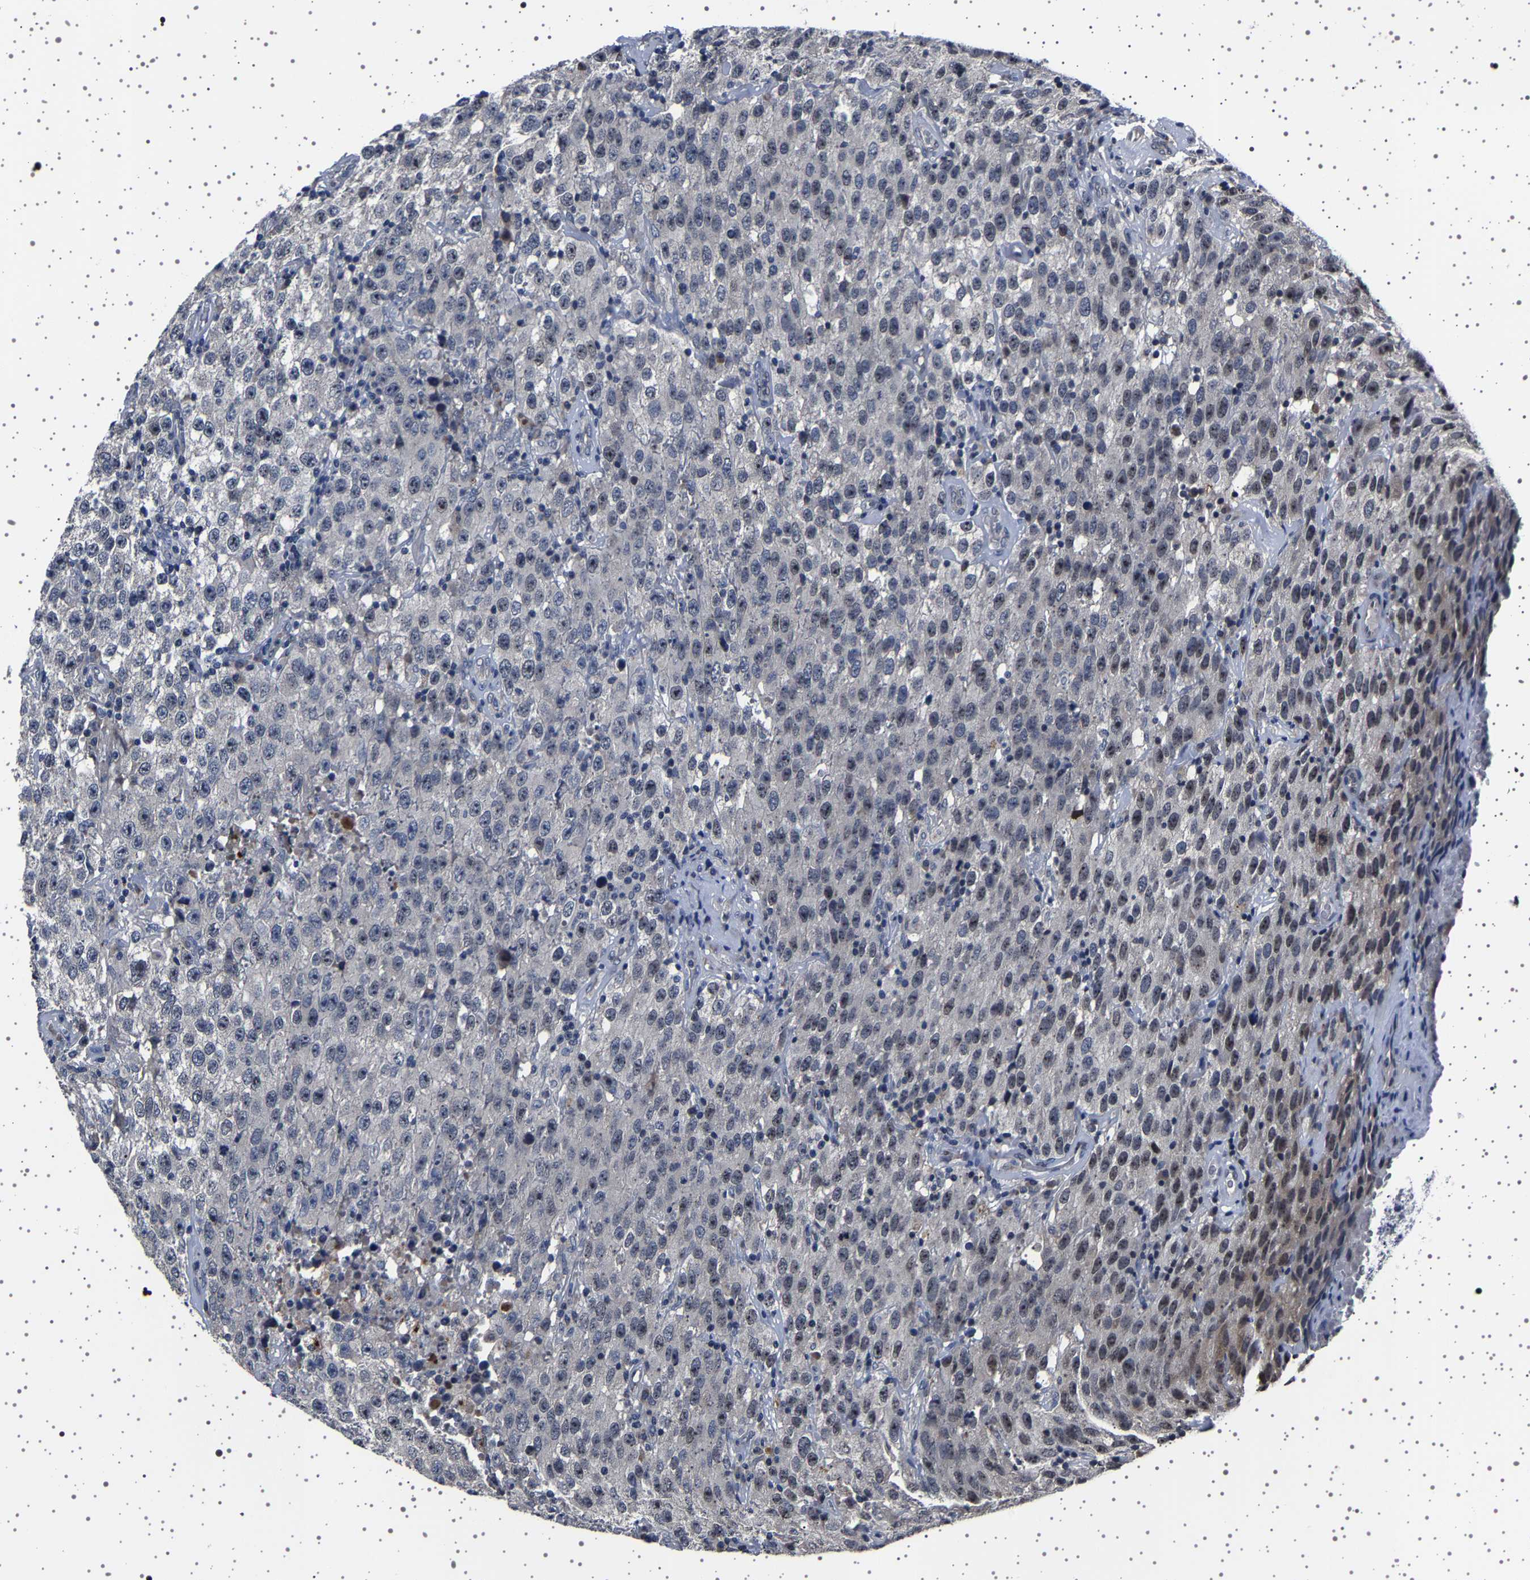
{"staining": {"intensity": "negative", "quantity": "none", "location": "none"}, "tissue": "testis cancer", "cell_type": "Tumor cells", "image_type": "cancer", "snomed": [{"axis": "morphology", "description": "Seminoma, NOS"}, {"axis": "topography", "description": "Testis"}], "caption": "This histopathology image is of seminoma (testis) stained with immunohistochemistry (IHC) to label a protein in brown with the nuclei are counter-stained blue. There is no expression in tumor cells.", "gene": "IL10RB", "patient": {"sex": "male", "age": 52}}